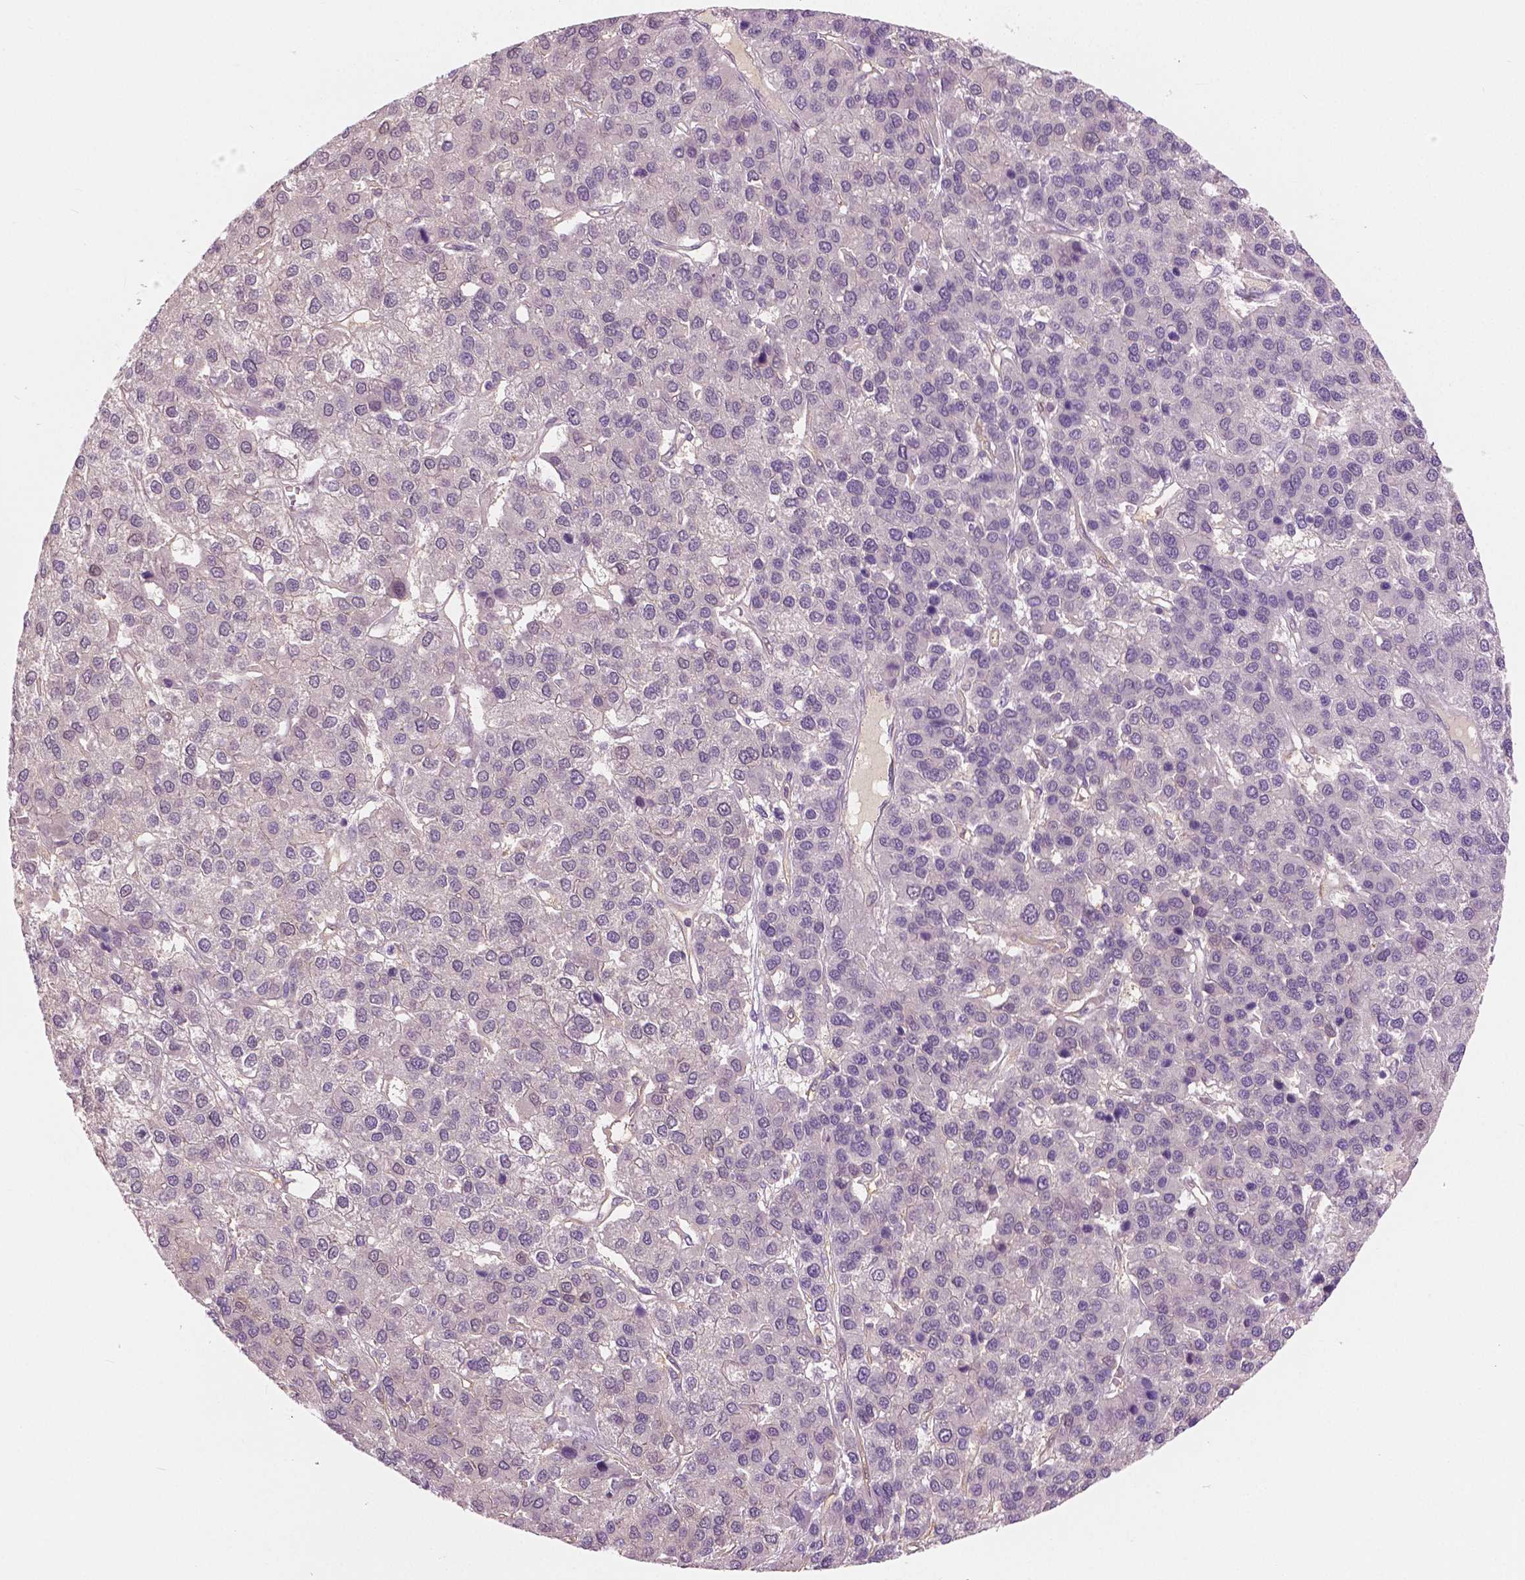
{"staining": {"intensity": "negative", "quantity": "none", "location": "none"}, "tissue": "liver cancer", "cell_type": "Tumor cells", "image_type": "cancer", "snomed": [{"axis": "morphology", "description": "Carcinoma, Hepatocellular, NOS"}, {"axis": "topography", "description": "Liver"}], "caption": "Immunohistochemistry of liver hepatocellular carcinoma shows no positivity in tumor cells.", "gene": "GALM", "patient": {"sex": "female", "age": 41}}